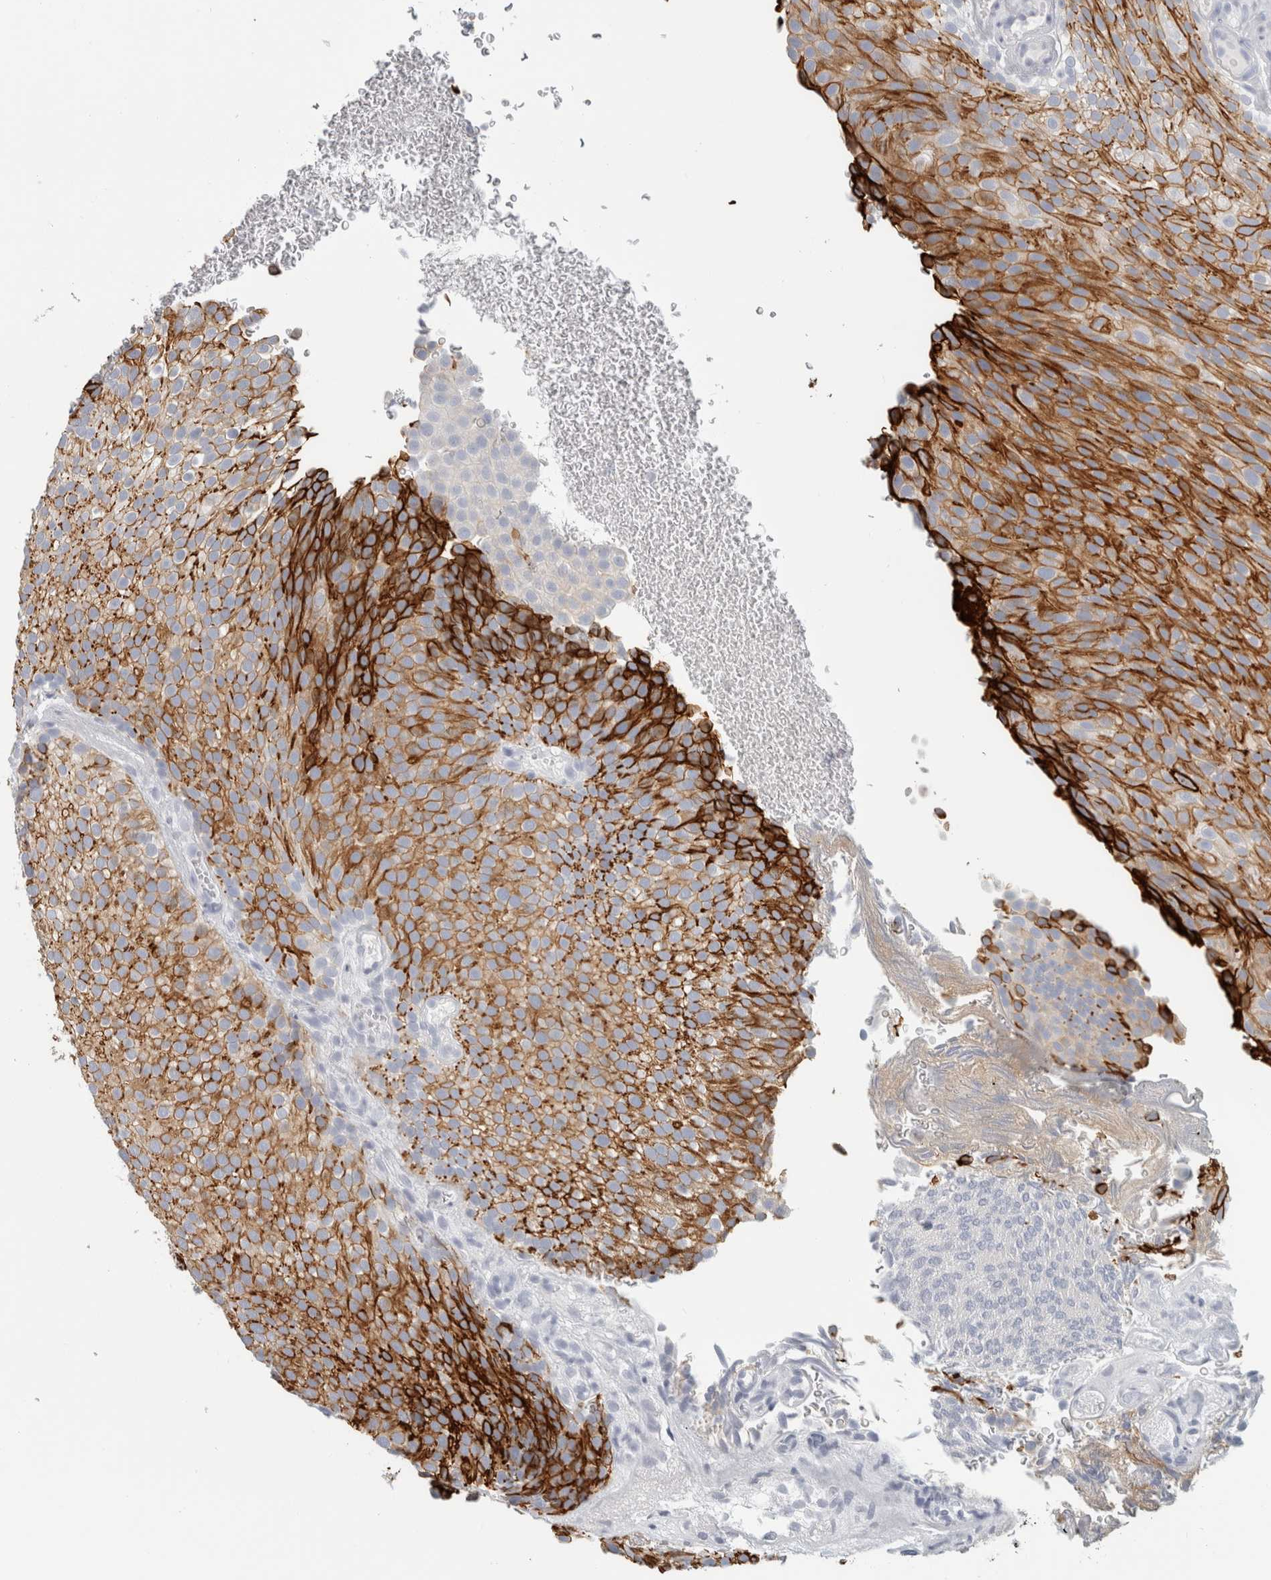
{"staining": {"intensity": "strong", "quantity": ">75%", "location": "cytoplasmic/membranous"}, "tissue": "urothelial cancer", "cell_type": "Tumor cells", "image_type": "cancer", "snomed": [{"axis": "morphology", "description": "Urothelial carcinoma, Low grade"}, {"axis": "topography", "description": "Urinary bladder"}], "caption": "IHC of human urothelial cancer reveals high levels of strong cytoplasmic/membranous expression in about >75% of tumor cells.", "gene": "SLC28A3", "patient": {"sex": "male", "age": 78}}